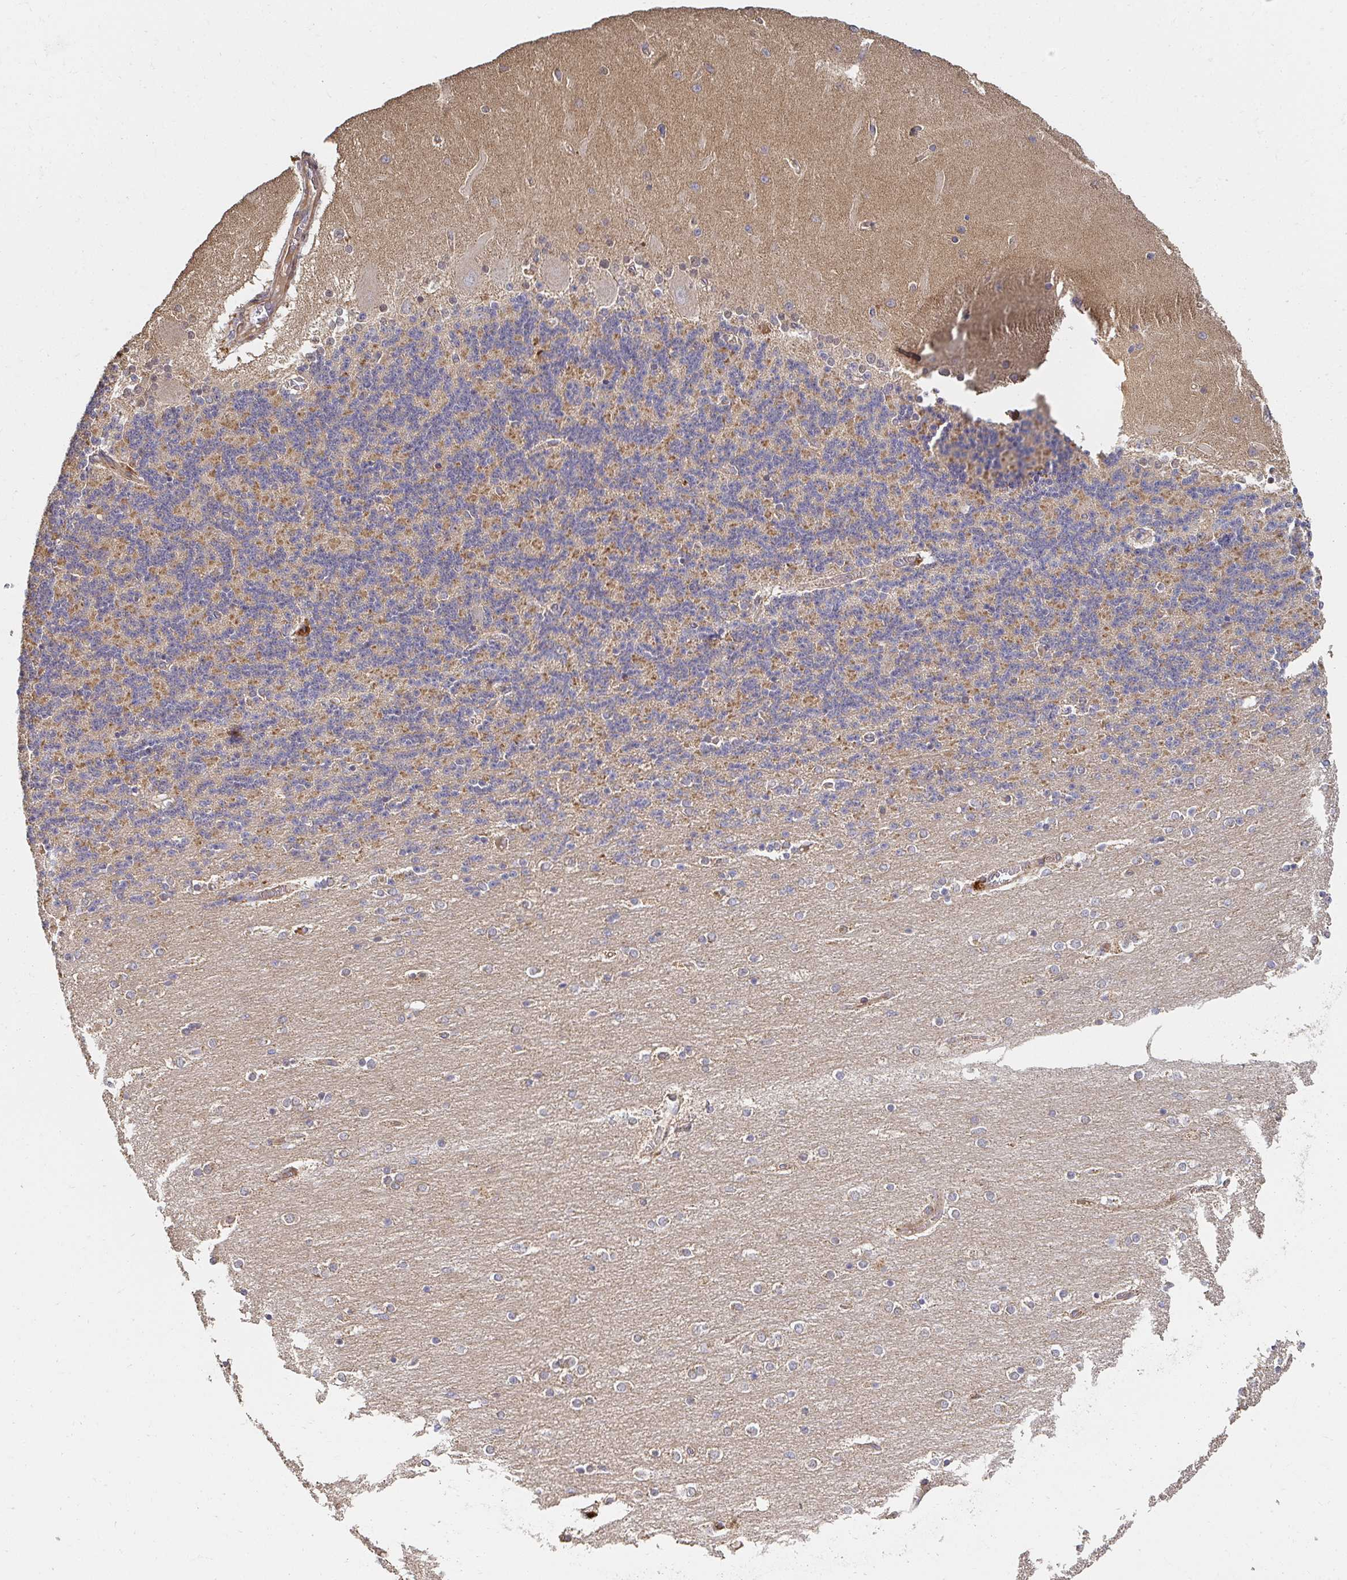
{"staining": {"intensity": "moderate", "quantity": "25%-75%", "location": "cytoplasmic/membranous"}, "tissue": "cerebellum", "cell_type": "Cells in granular layer", "image_type": "normal", "snomed": [{"axis": "morphology", "description": "Normal tissue, NOS"}, {"axis": "topography", "description": "Cerebellum"}], "caption": "Protein analysis of normal cerebellum demonstrates moderate cytoplasmic/membranous expression in approximately 25%-75% of cells in granular layer. The staining was performed using DAB to visualize the protein expression in brown, while the nuclei were stained in blue with hematoxylin (Magnification: 20x).", "gene": "APBB1", "patient": {"sex": "female", "age": 54}}